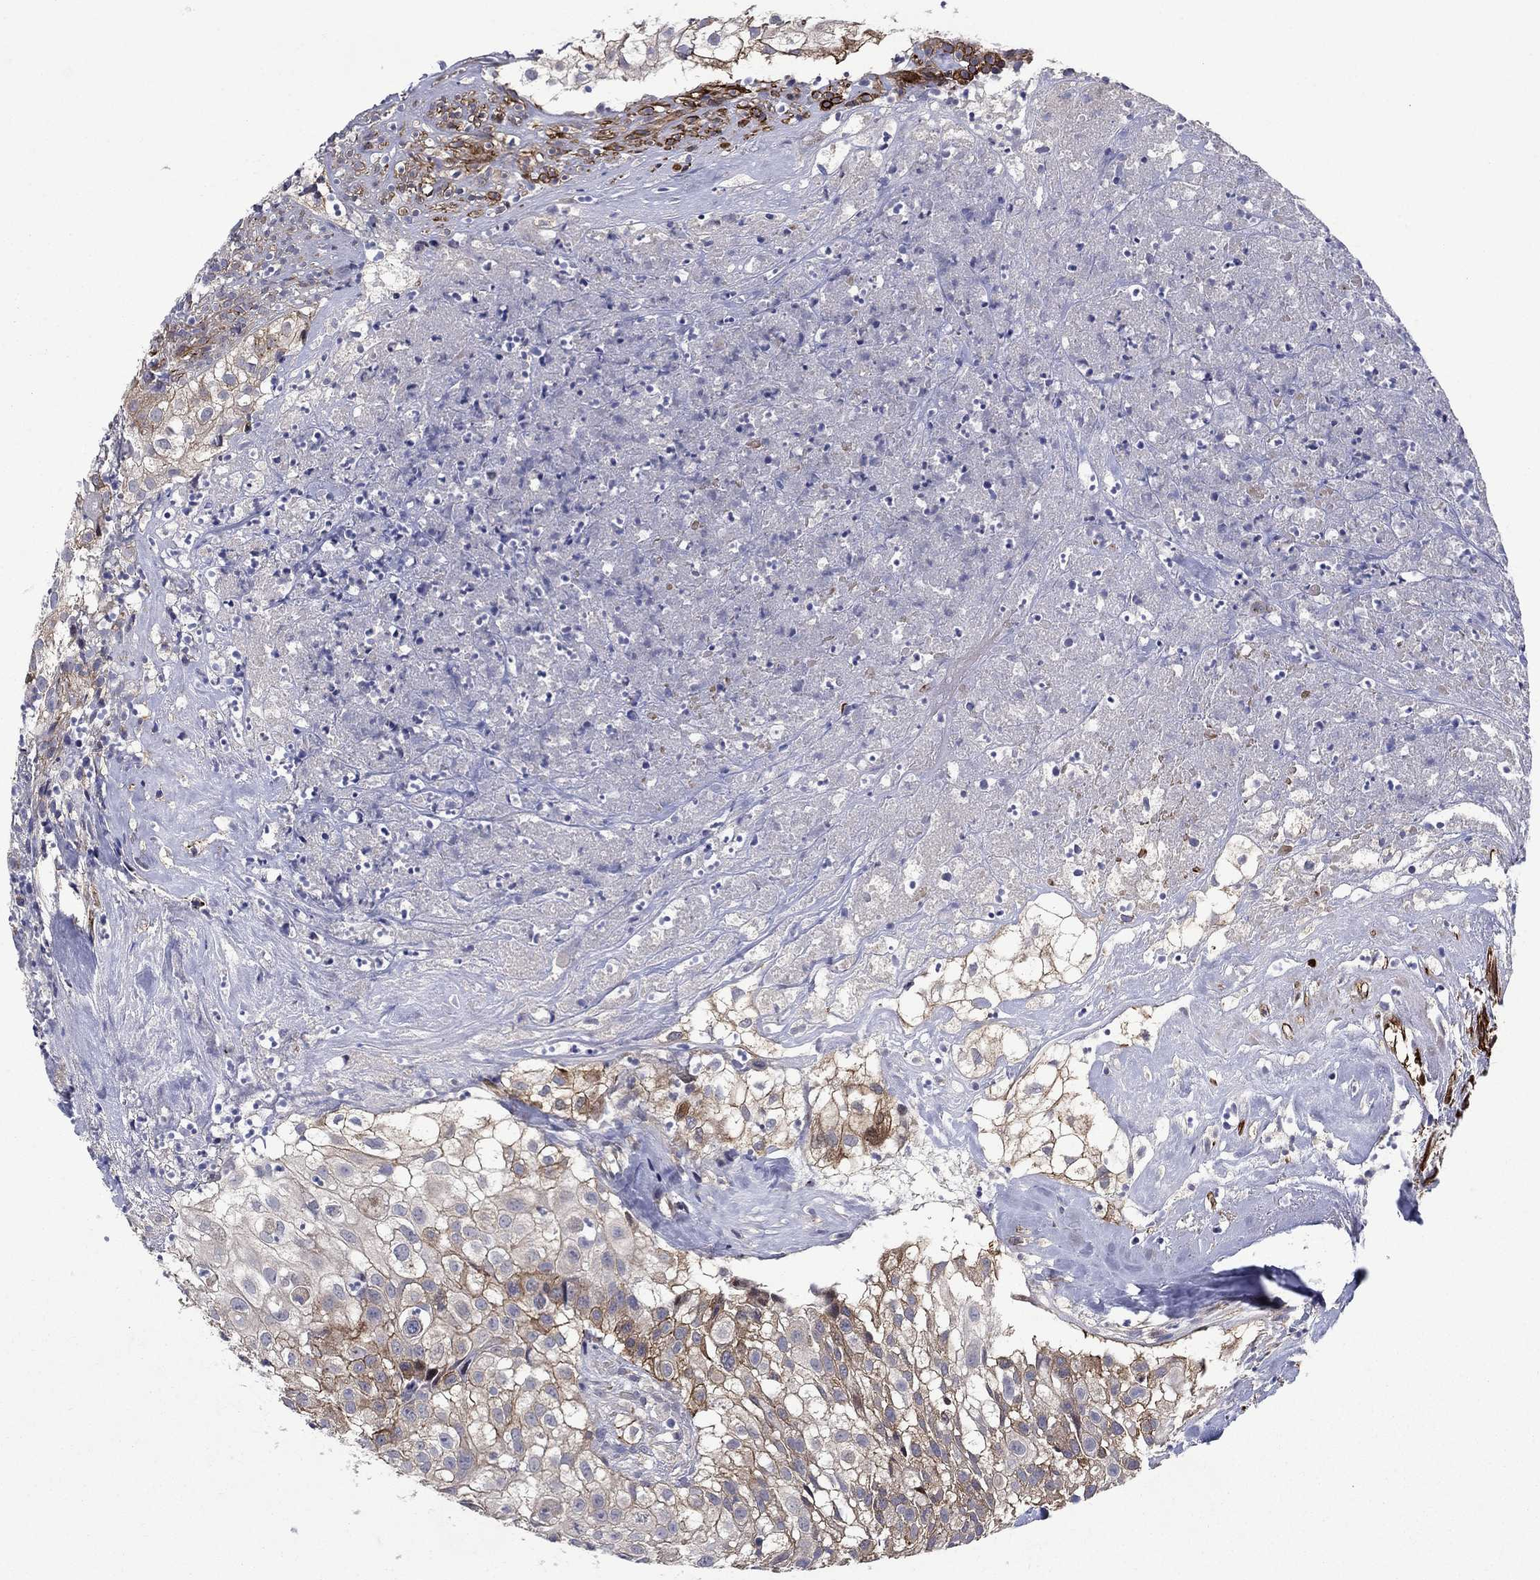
{"staining": {"intensity": "moderate", "quantity": "25%-75%", "location": "cytoplasmic/membranous"}, "tissue": "urothelial cancer", "cell_type": "Tumor cells", "image_type": "cancer", "snomed": [{"axis": "morphology", "description": "Urothelial carcinoma, High grade"}, {"axis": "topography", "description": "Urinary bladder"}], "caption": "Protein analysis of urothelial cancer tissue shows moderate cytoplasmic/membranous expression in about 25%-75% of tumor cells.", "gene": "SLC7A1", "patient": {"sex": "female", "age": 79}}